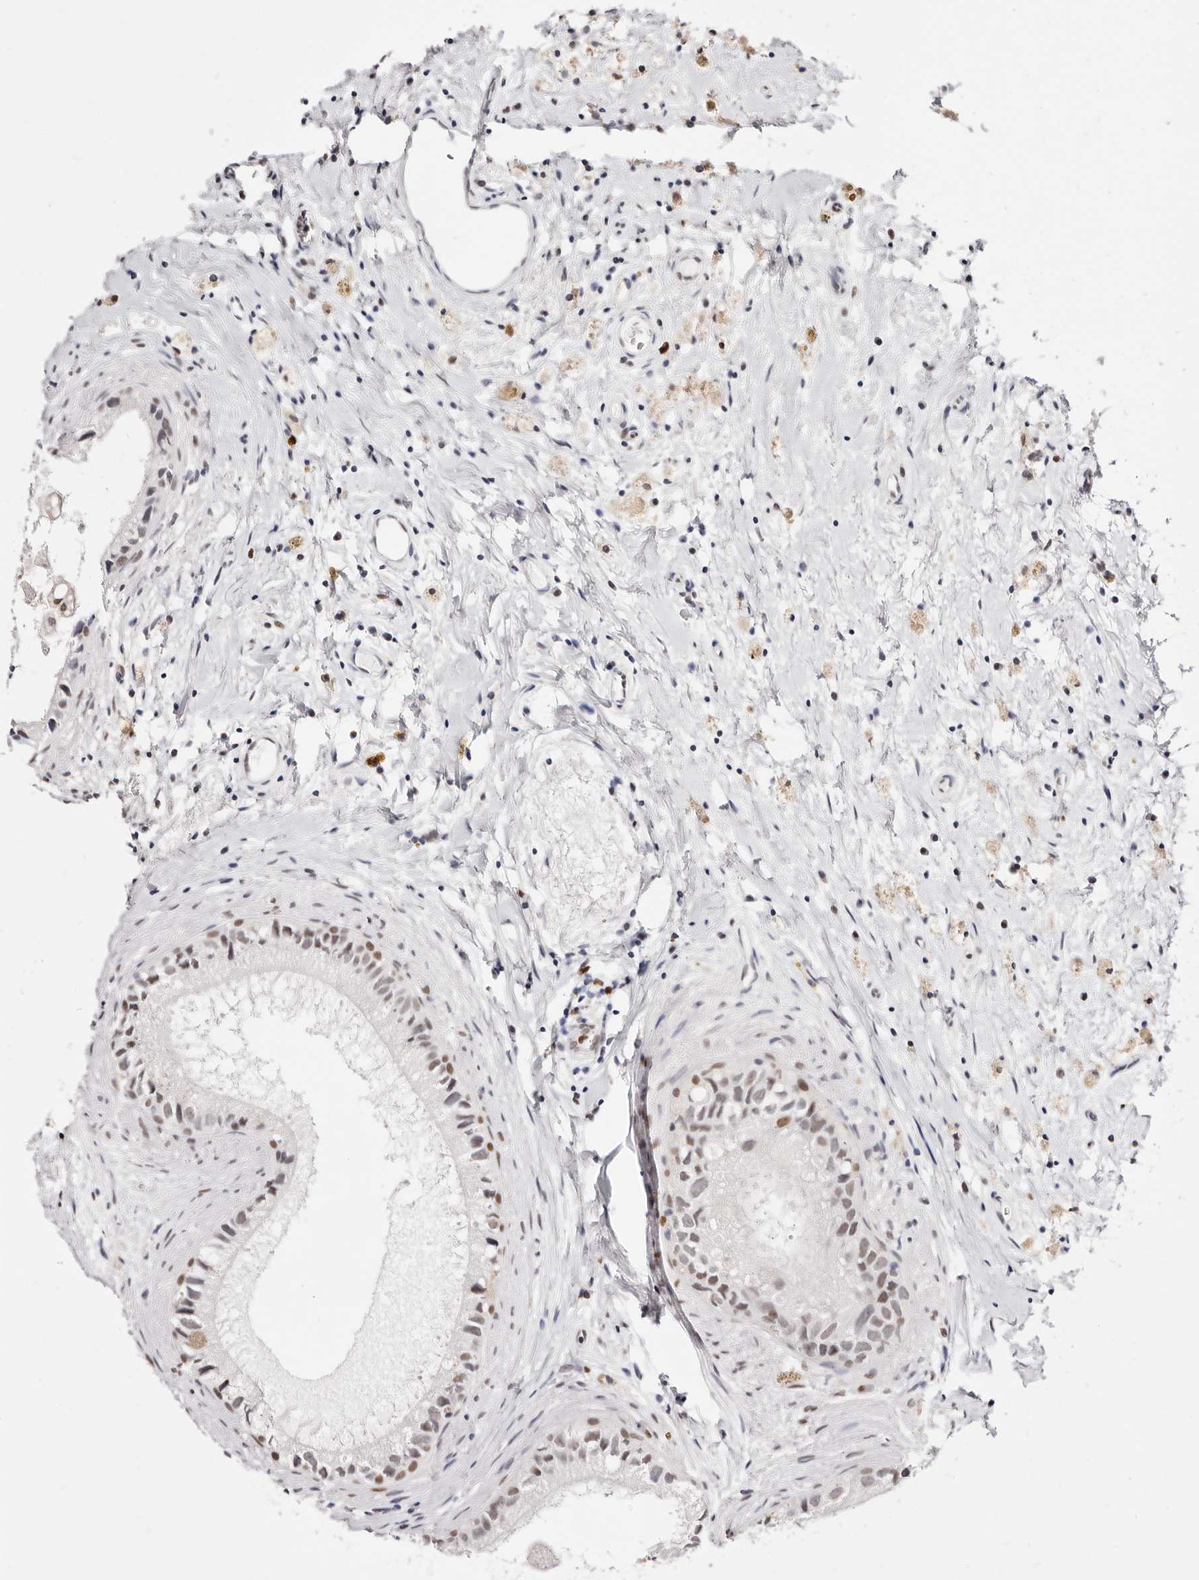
{"staining": {"intensity": "moderate", "quantity": "25%-75%", "location": "nuclear"}, "tissue": "epididymis", "cell_type": "Glandular cells", "image_type": "normal", "snomed": [{"axis": "morphology", "description": "Normal tissue, NOS"}, {"axis": "topography", "description": "Epididymis"}], "caption": "This image demonstrates immunohistochemistry staining of normal epididymis, with medium moderate nuclear staining in approximately 25%-75% of glandular cells.", "gene": "TKT", "patient": {"sex": "male", "age": 80}}